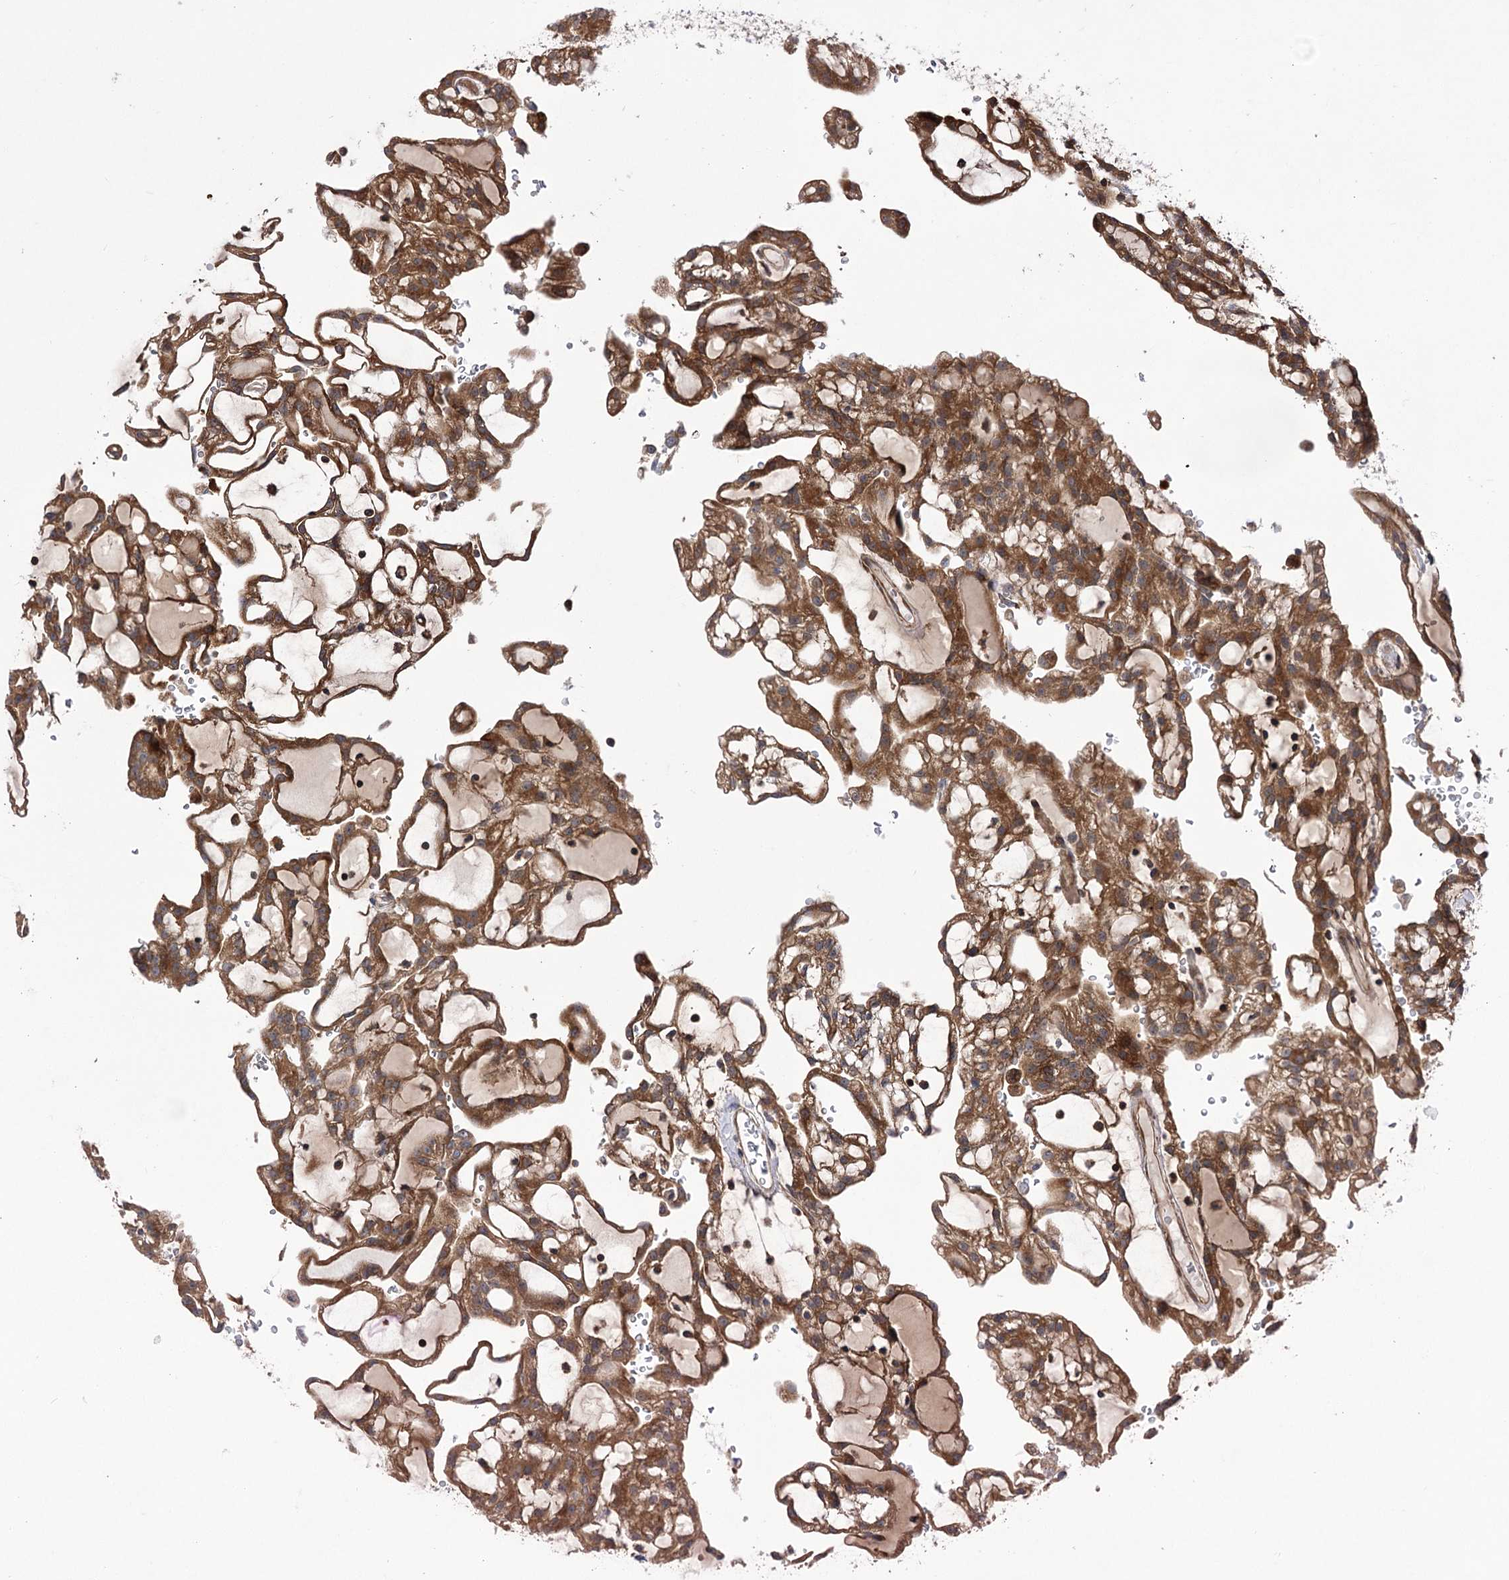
{"staining": {"intensity": "moderate", "quantity": ">75%", "location": "cytoplasmic/membranous"}, "tissue": "renal cancer", "cell_type": "Tumor cells", "image_type": "cancer", "snomed": [{"axis": "morphology", "description": "Adenocarcinoma, NOS"}, {"axis": "topography", "description": "Kidney"}], "caption": "Renal adenocarcinoma stained with DAB (3,3'-diaminobenzidine) IHC reveals medium levels of moderate cytoplasmic/membranous positivity in approximately >75% of tumor cells.", "gene": "VPS37B", "patient": {"sex": "male", "age": 63}}